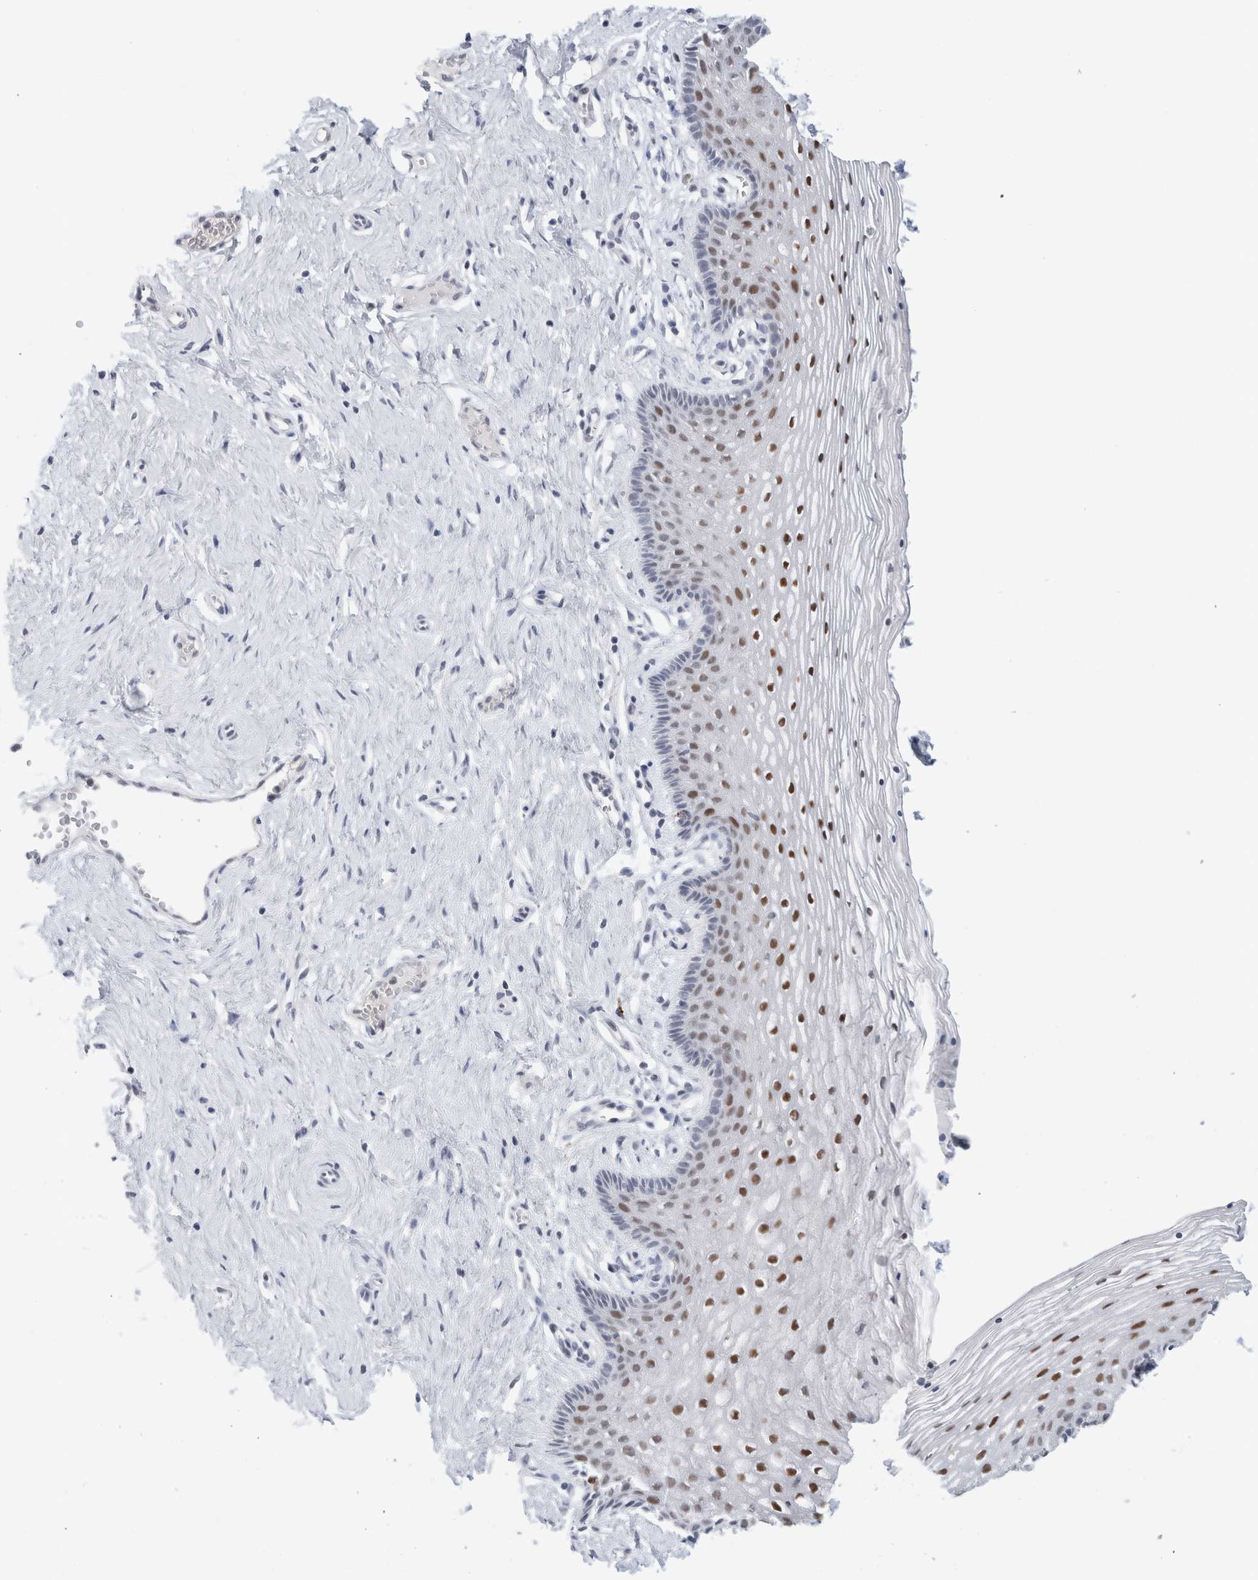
{"staining": {"intensity": "moderate", "quantity": ">75%", "location": "nuclear"}, "tissue": "vagina", "cell_type": "Squamous epithelial cells", "image_type": "normal", "snomed": [{"axis": "morphology", "description": "Normal tissue, NOS"}, {"axis": "topography", "description": "Vagina"}], "caption": "Protein expression by IHC demonstrates moderate nuclear positivity in about >75% of squamous epithelial cells in normal vagina.", "gene": "KNL1", "patient": {"sex": "female", "age": 32}}